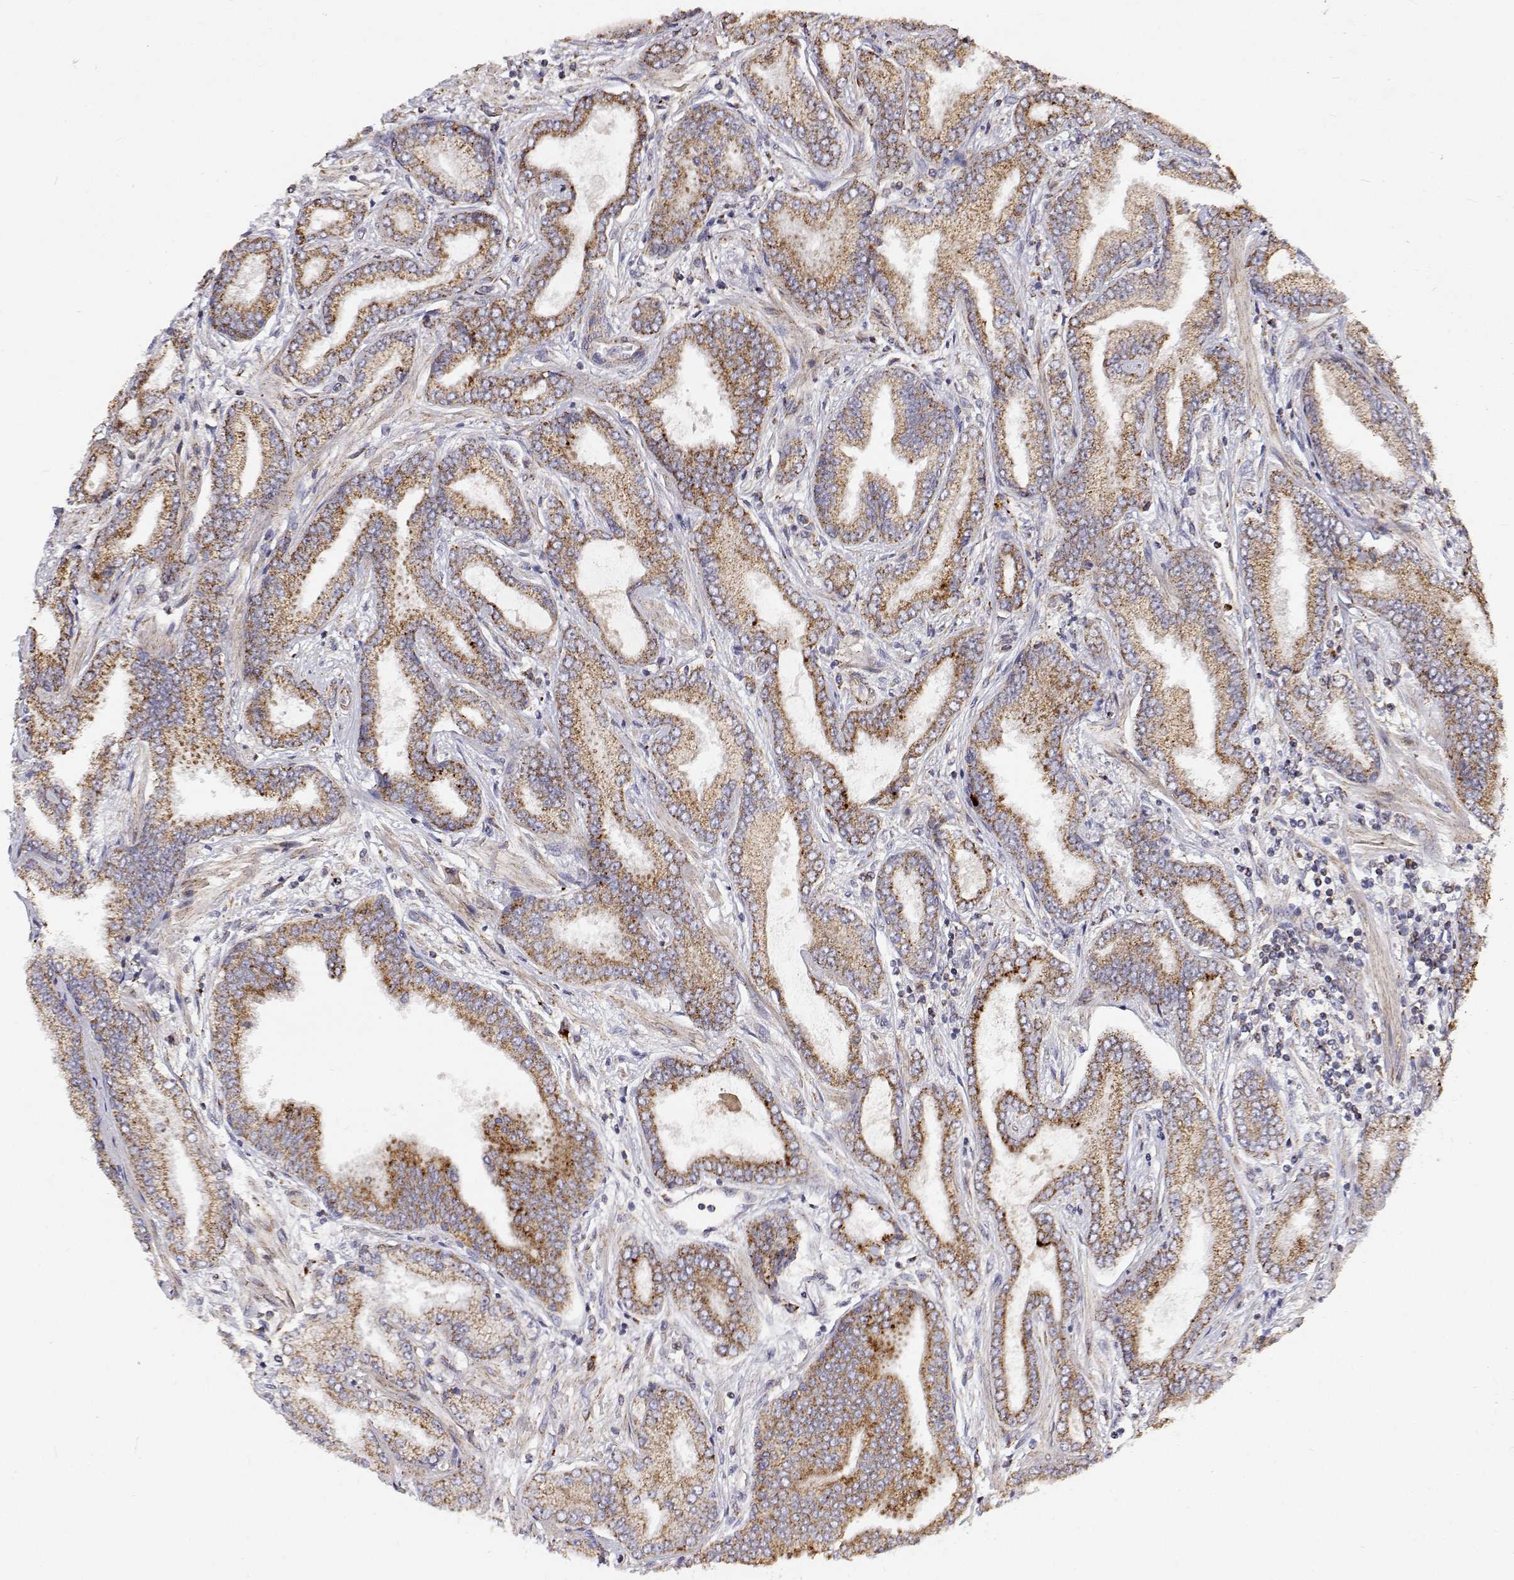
{"staining": {"intensity": "moderate", "quantity": ">75%", "location": "cytoplasmic/membranous"}, "tissue": "prostate cancer", "cell_type": "Tumor cells", "image_type": "cancer", "snomed": [{"axis": "morphology", "description": "Adenocarcinoma, Low grade"}, {"axis": "topography", "description": "Prostate"}], "caption": "Protein staining of prostate cancer (low-grade adenocarcinoma) tissue reveals moderate cytoplasmic/membranous expression in approximately >75% of tumor cells. The staining was performed using DAB (3,3'-diaminobenzidine) to visualize the protein expression in brown, while the nuclei were stained in blue with hematoxylin (Magnification: 20x).", "gene": "SPICE1", "patient": {"sex": "male", "age": 55}}